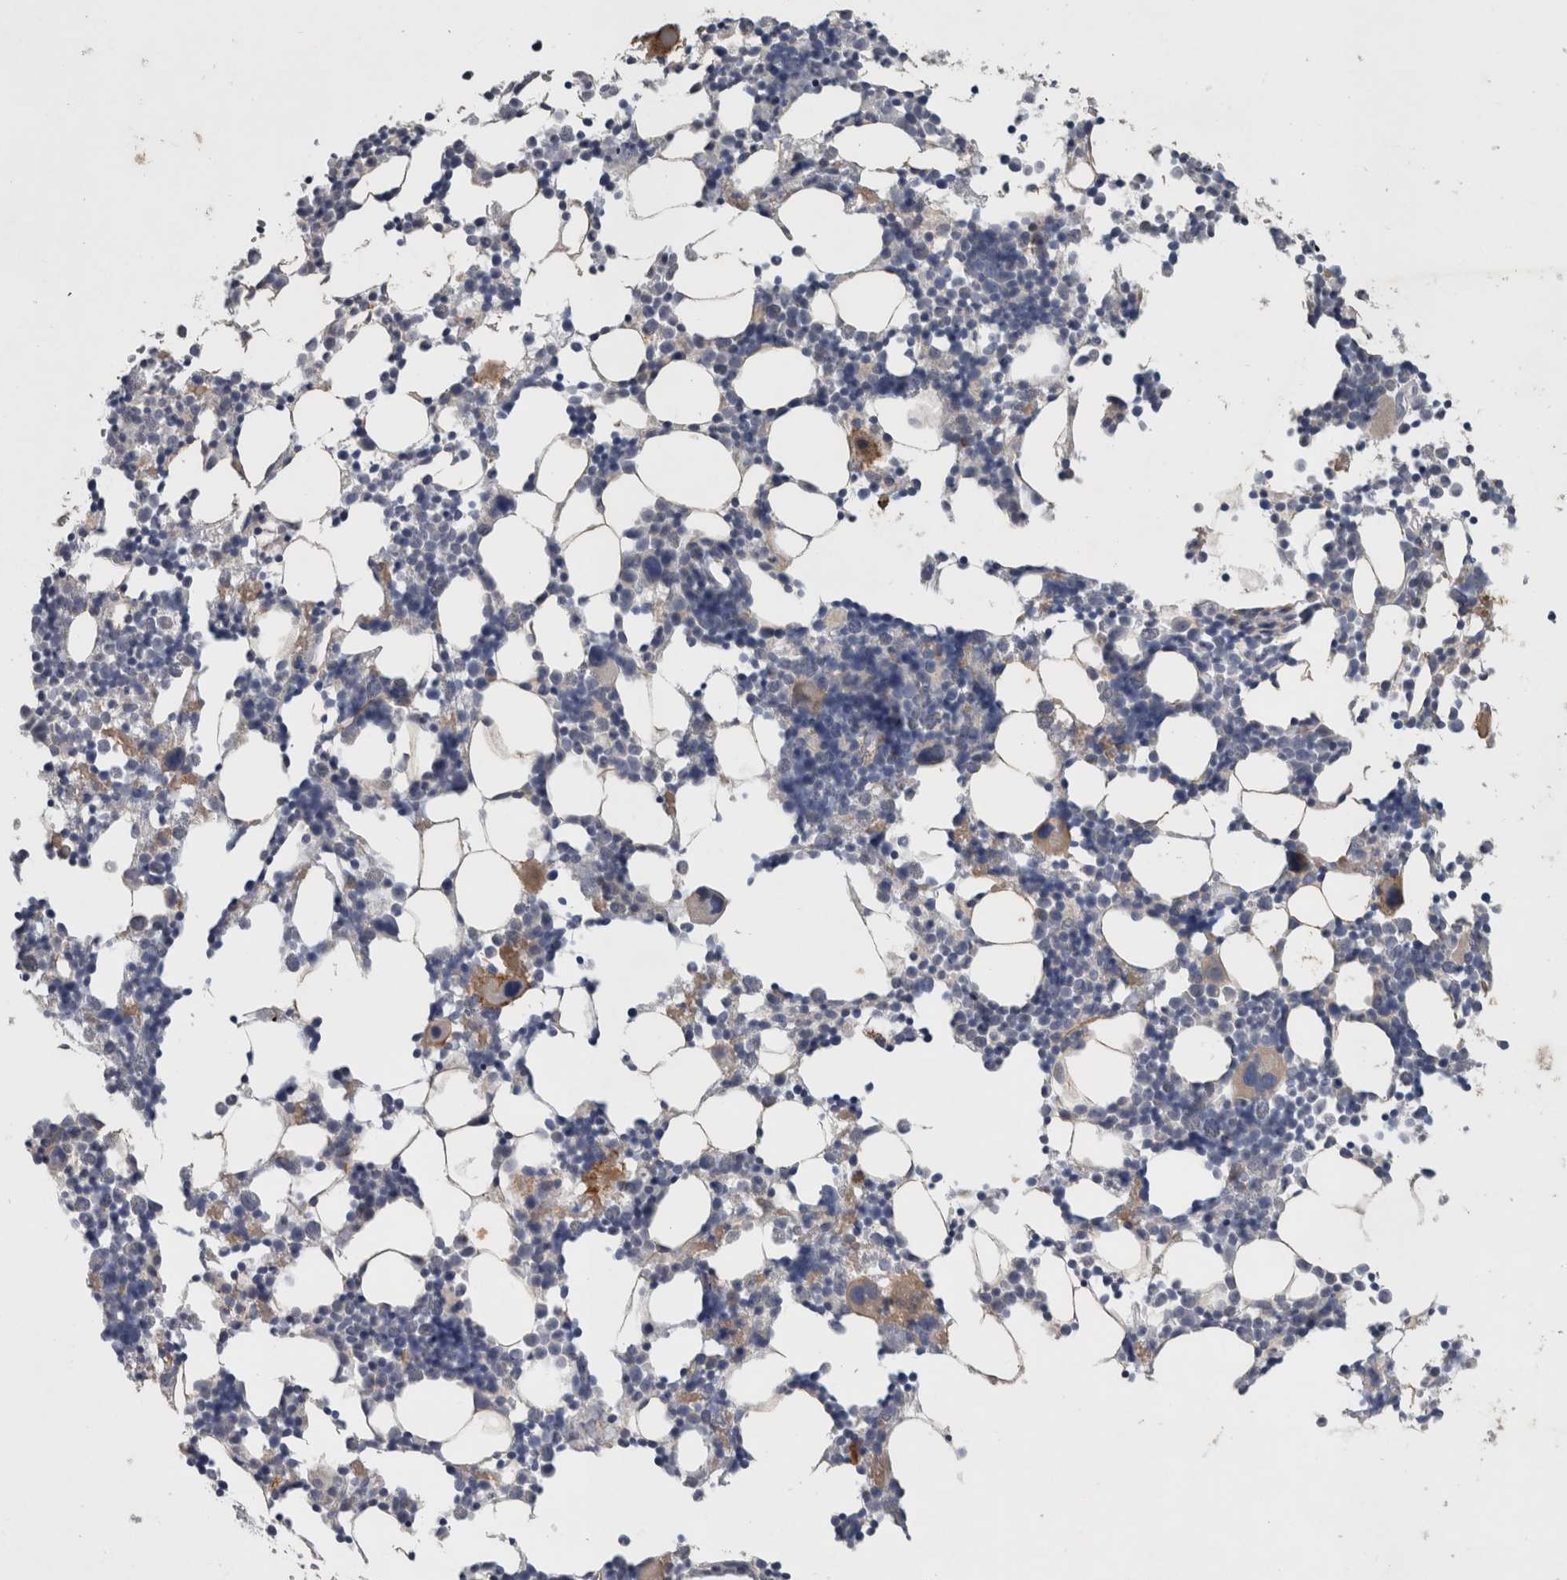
{"staining": {"intensity": "weak", "quantity": "<25%", "location": "cytoplasmic/membranous"}, "tissue": "bone marrow", "cell_type": "Hematopoietic cells", "image_type": "normal", "snomed": [{"axis": "morphology", "description": "Normal tissue, NOS"}, {"axis": "morphology", "description": "Inflammation, NOS"}, {"axis": "topography", "description": "Bone marrow"}], "caption": "Immunohistochemical staining of normal bone marrow shows no significant positivity in hematopoietic cells. (Stains: DAB (3,3'-diaminobenzidine) IHC with hematoxylin counter stain, Microscopy: brightfield microscopy at high magnification).", "gene": "SLC22A11", "patient": {"sex": "male", "age": 21}}